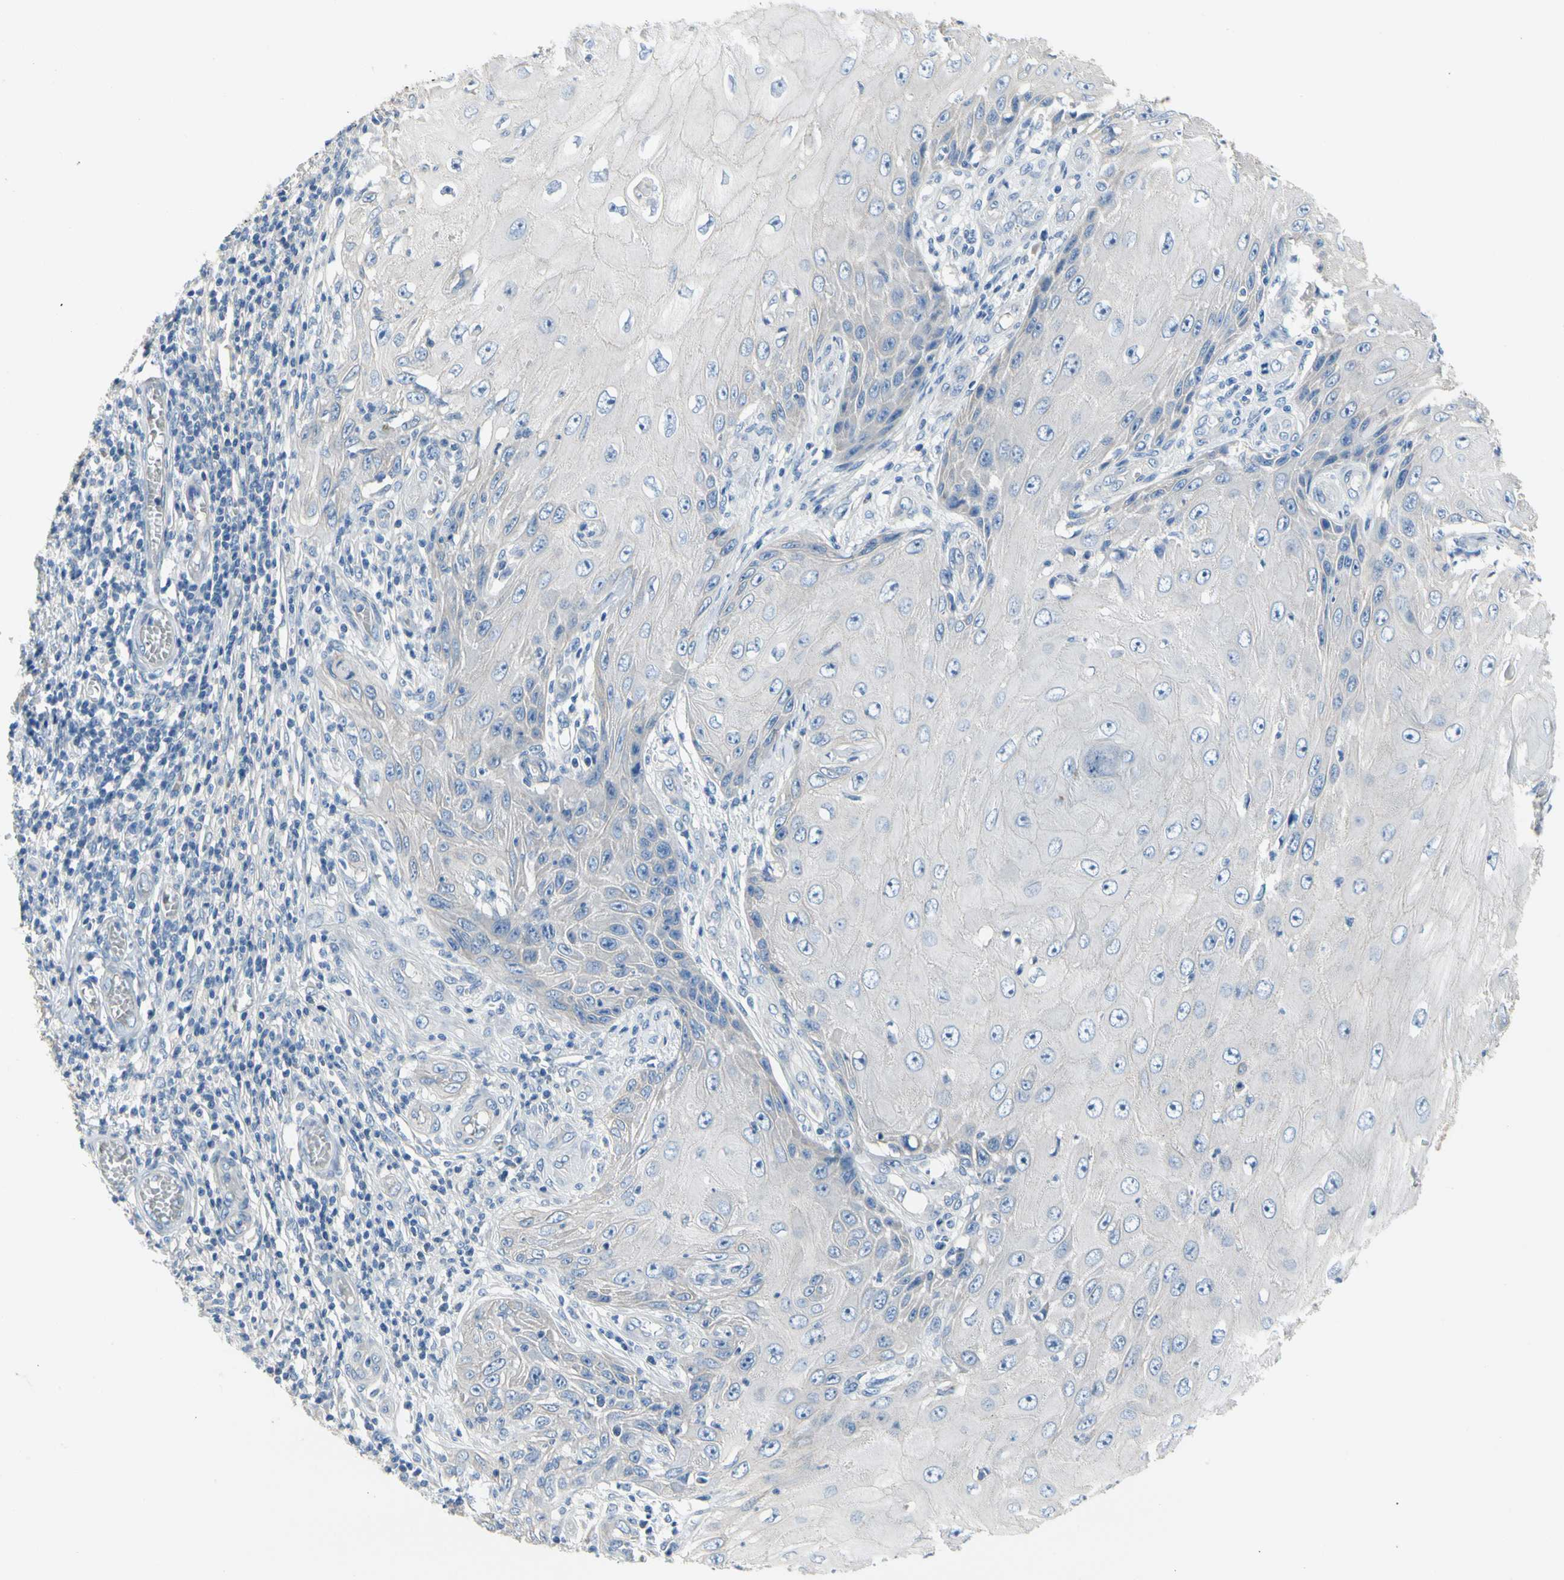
{"staining": {"intensity": "negative", "quantity": "none", "location": "none"}, "tissue": "skin cancer", "cell_type": "Tumor cells", "image_type": "cancer", "snomed": [{"axis": "morphology", "description": "Squamous cell carcinoma, NOS"}, {"axis": "topography", "description": "Skin"}], "caption": "Image shows no significant protein positivity in tumor cells of squamous cell carcinoma (skin).", "gene": "CA14", "patient": {"sex": "female", "age": 73}}